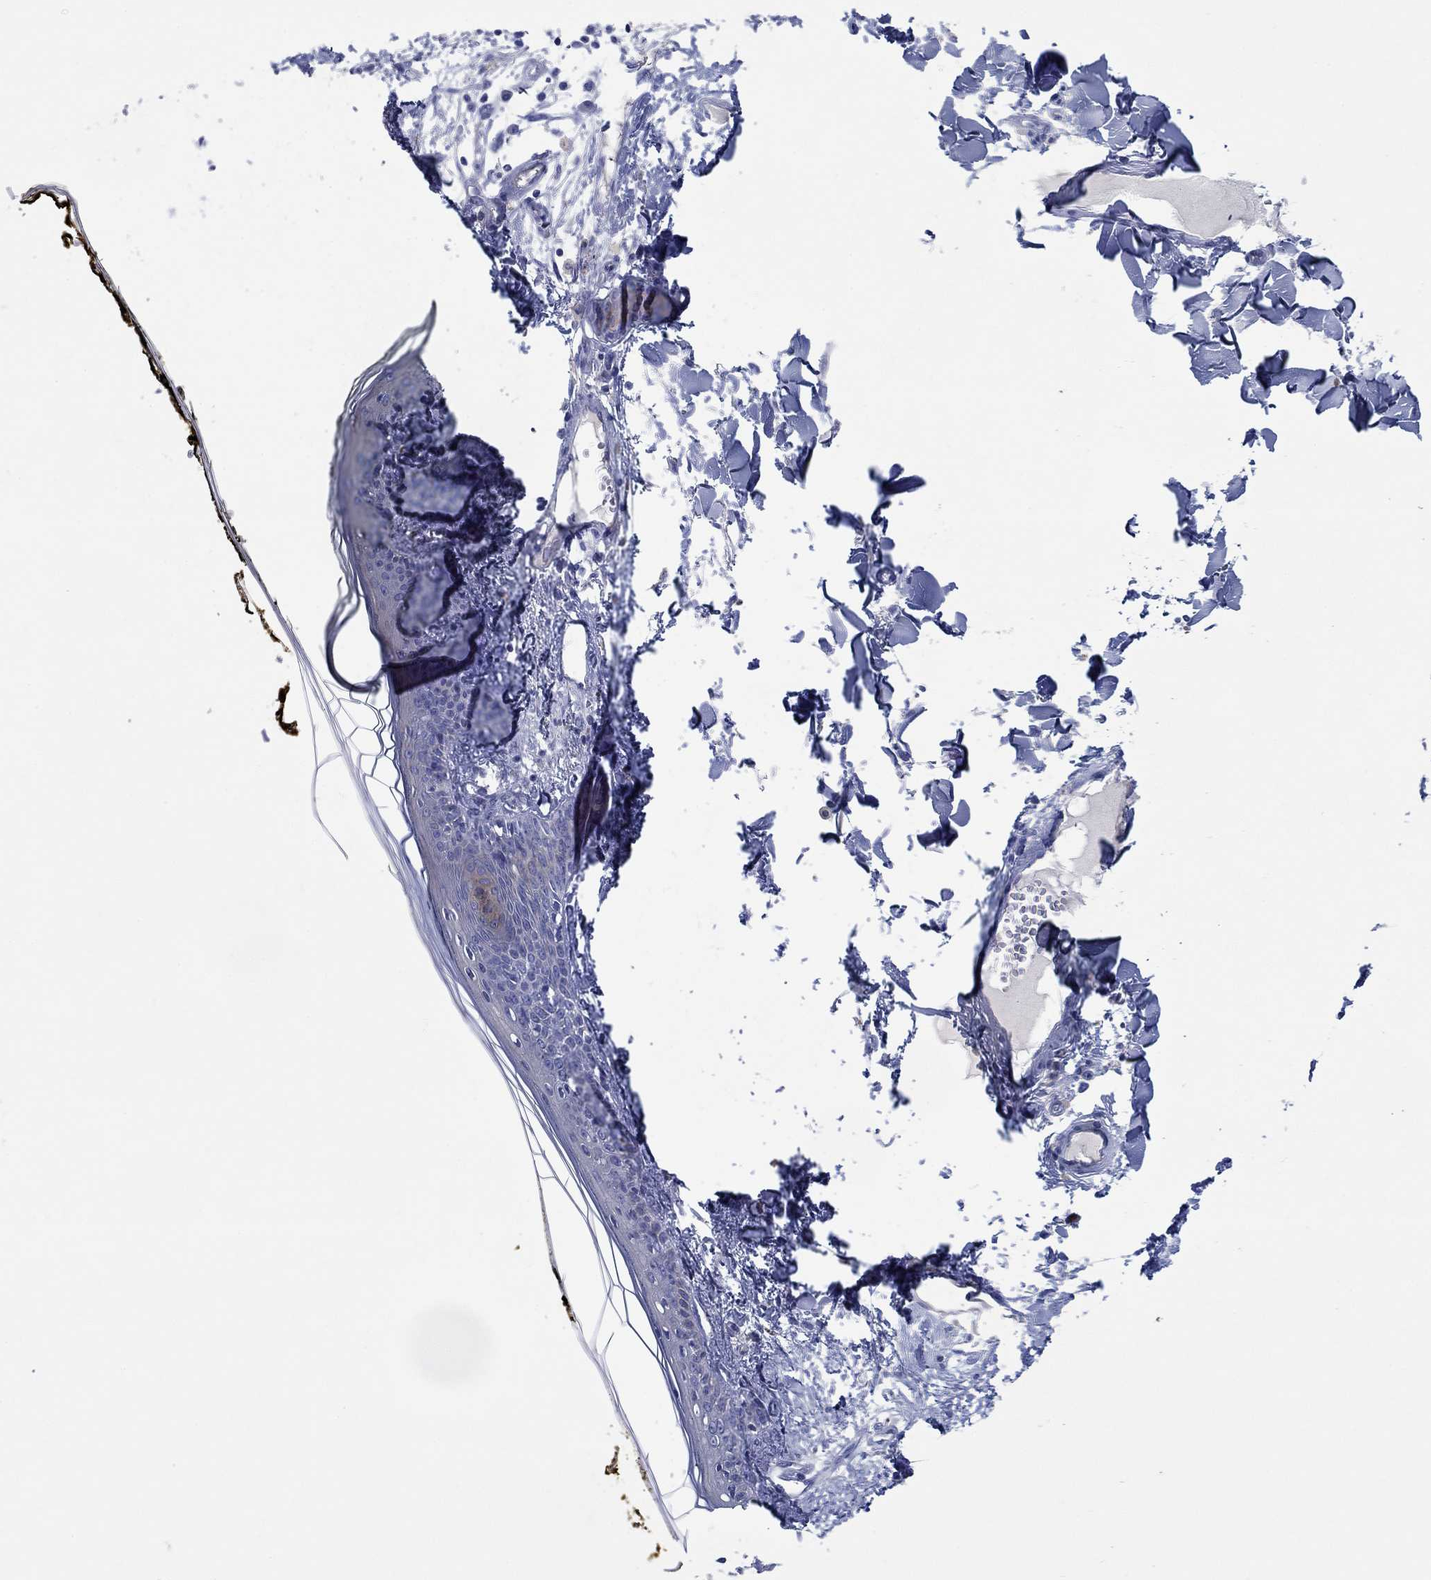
{"staining": {"intensity": "negative", "quantity": "none", "location": "none"}, "tissue": "skin", "cell_type": "Fibroblasts", "image_type": "normal", "snomed": [{"axis": "morphology", "description": "Normal tissue, NOS"}, {"axis": "topography", "description": "Skin"}], "caption": "An image of skin stained for a protein shows no brown staining in fibroblasts. (DAB IHC visualized using brightfield microscopy, high magnification).", "gene": "ENSG00000251537", "patient": {"sex": "male", "age": 76}}